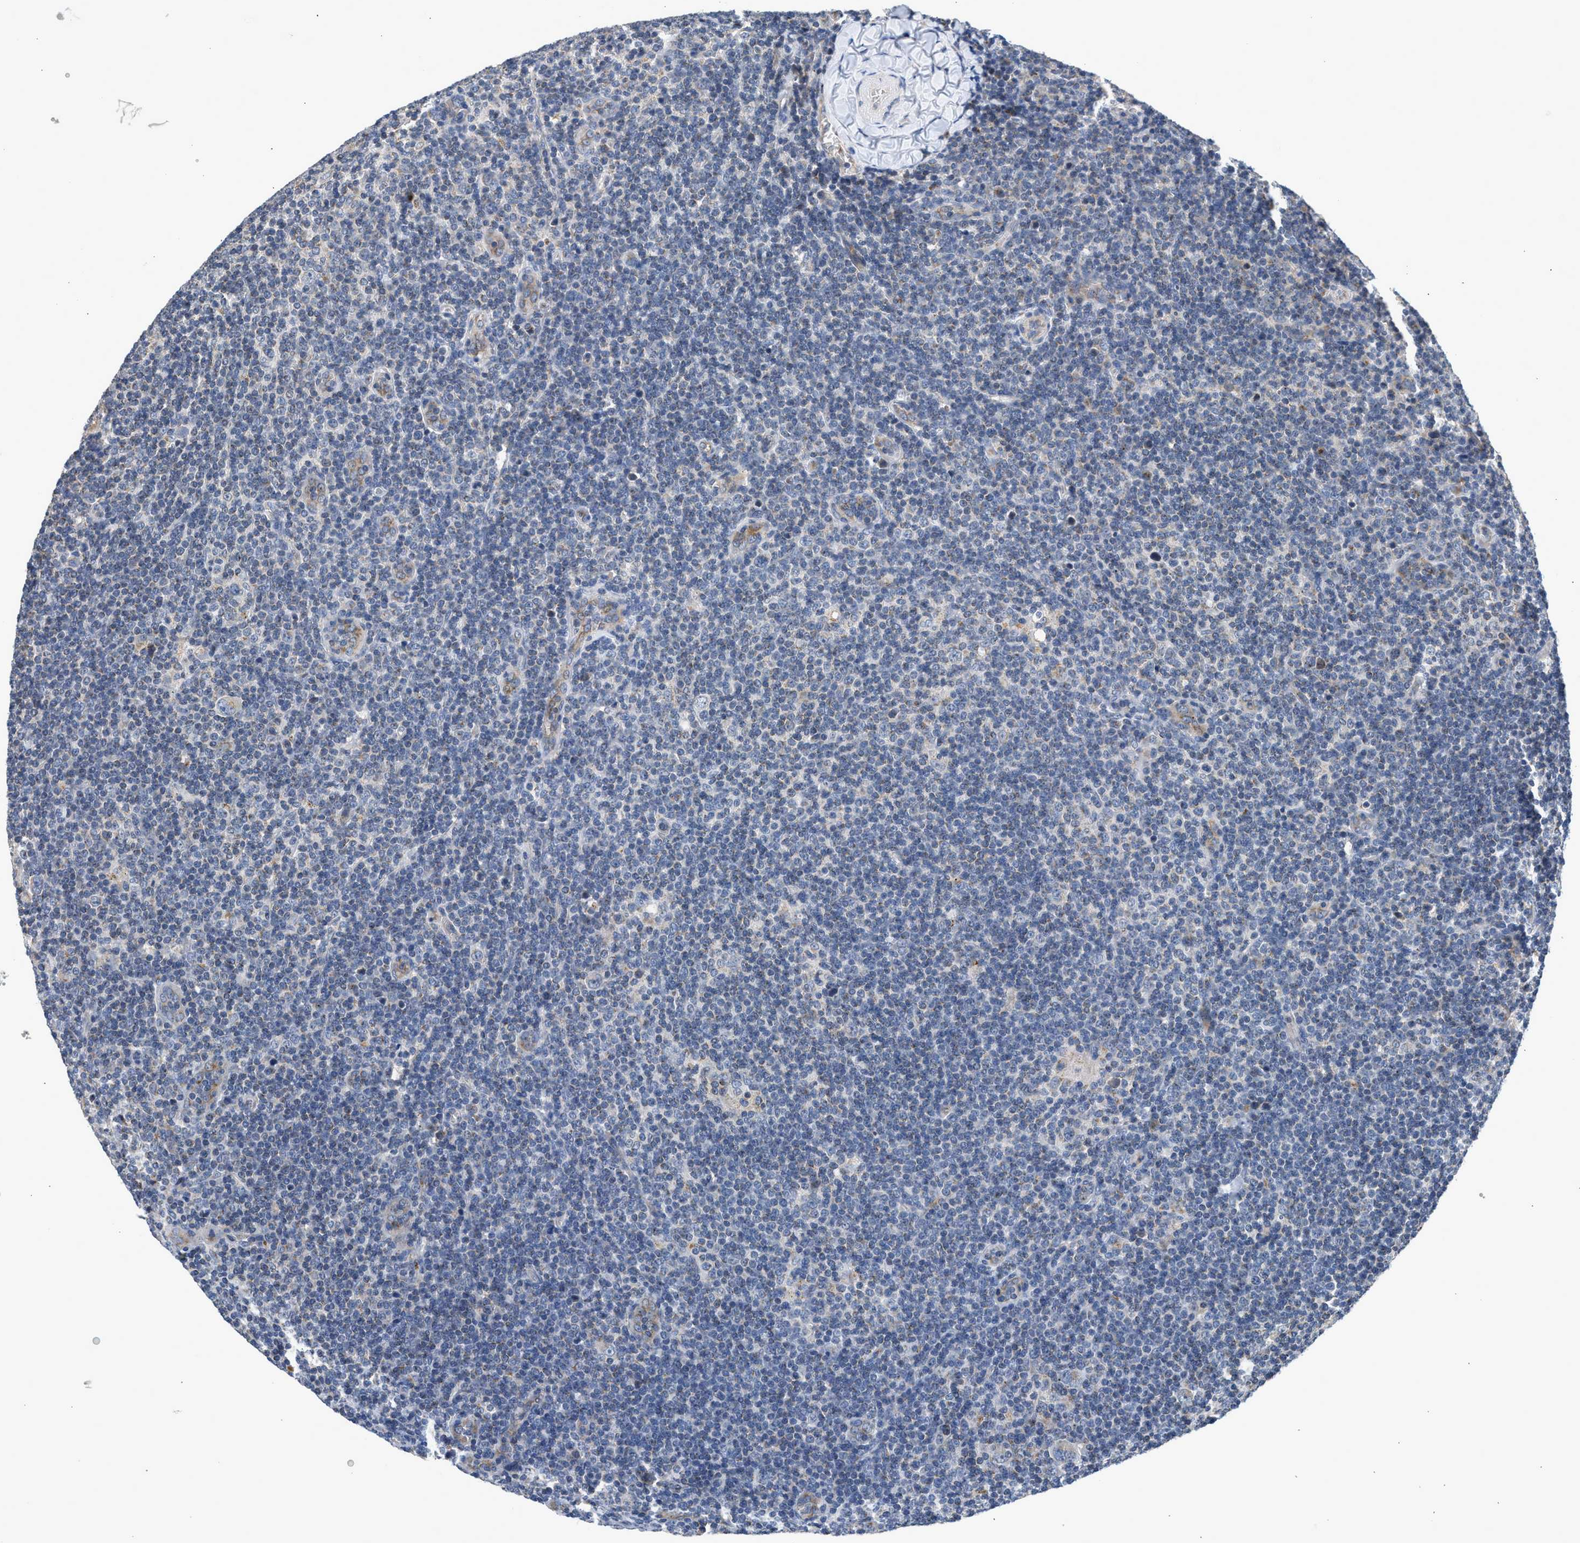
{"staining": {"intensity": "moderate", "quantity": "<25%", "location": "none"}, "tissue": "lymphoma", "cell_type": "Tumor cells", "image_type": "cancer", "snomed": [{"axis": "morphology", "description": "Hodgkin's disease, NOS"}, {"axis": "topography", "description": "Lymph node"}], "caption": "Immunohistochemistry (IHC) staining of lymphoma, which reveals low levels of moderate None expression in about <25% of tumor cells indicating moderate None protein staining. The staining was performed using DAB (brown) for protein detection and nuclei were counterstained in hematoxylin (blue).", "gene": "PIM1", "patient": {"sex": "female", "age": 57}}